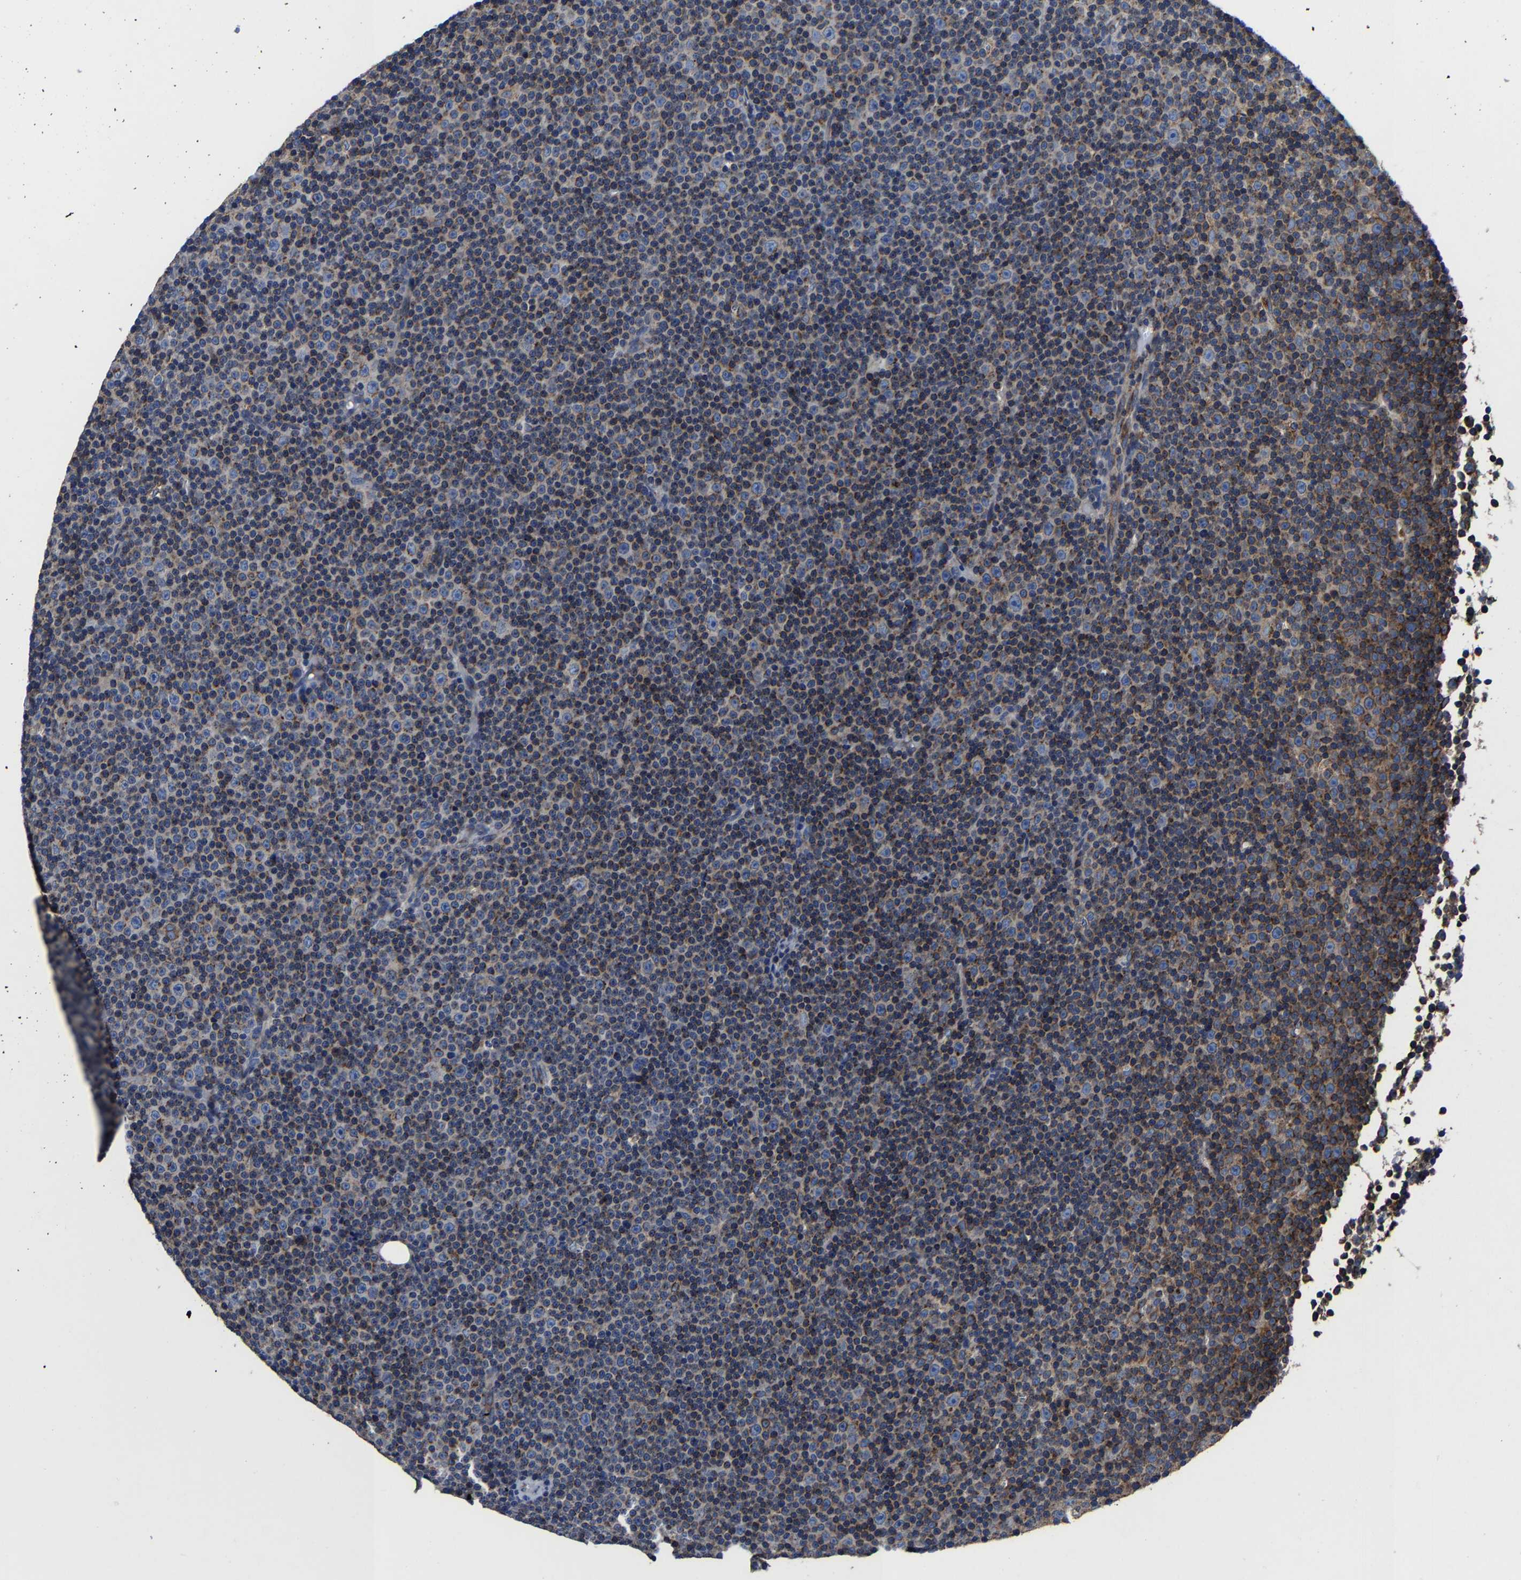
{"staining": {"intensity": "moderate", "quantity": "25%-75%", "location": "cytoplasmic/membranous"}, "tissue": "lymphoma", "cell_type": "Tumor cells", "image_type": "cancer", "snomed": [{"axis": "morphology", "description": "Malignant lymphoma, non-Hodgkin's type, Low grade"}, {"axis": "topography", "description": "Lymph node"}], "caption": "Brown immunohistochemical staining in human lymphoma reveals moderate cytoplasmic/membranous staining in about 25%-75% of tumor cells. (DAB IHC with brightfield microscopy, high magnification).", "gene": "EBAG9", "patient": {"sex": "female", "age": 67}}